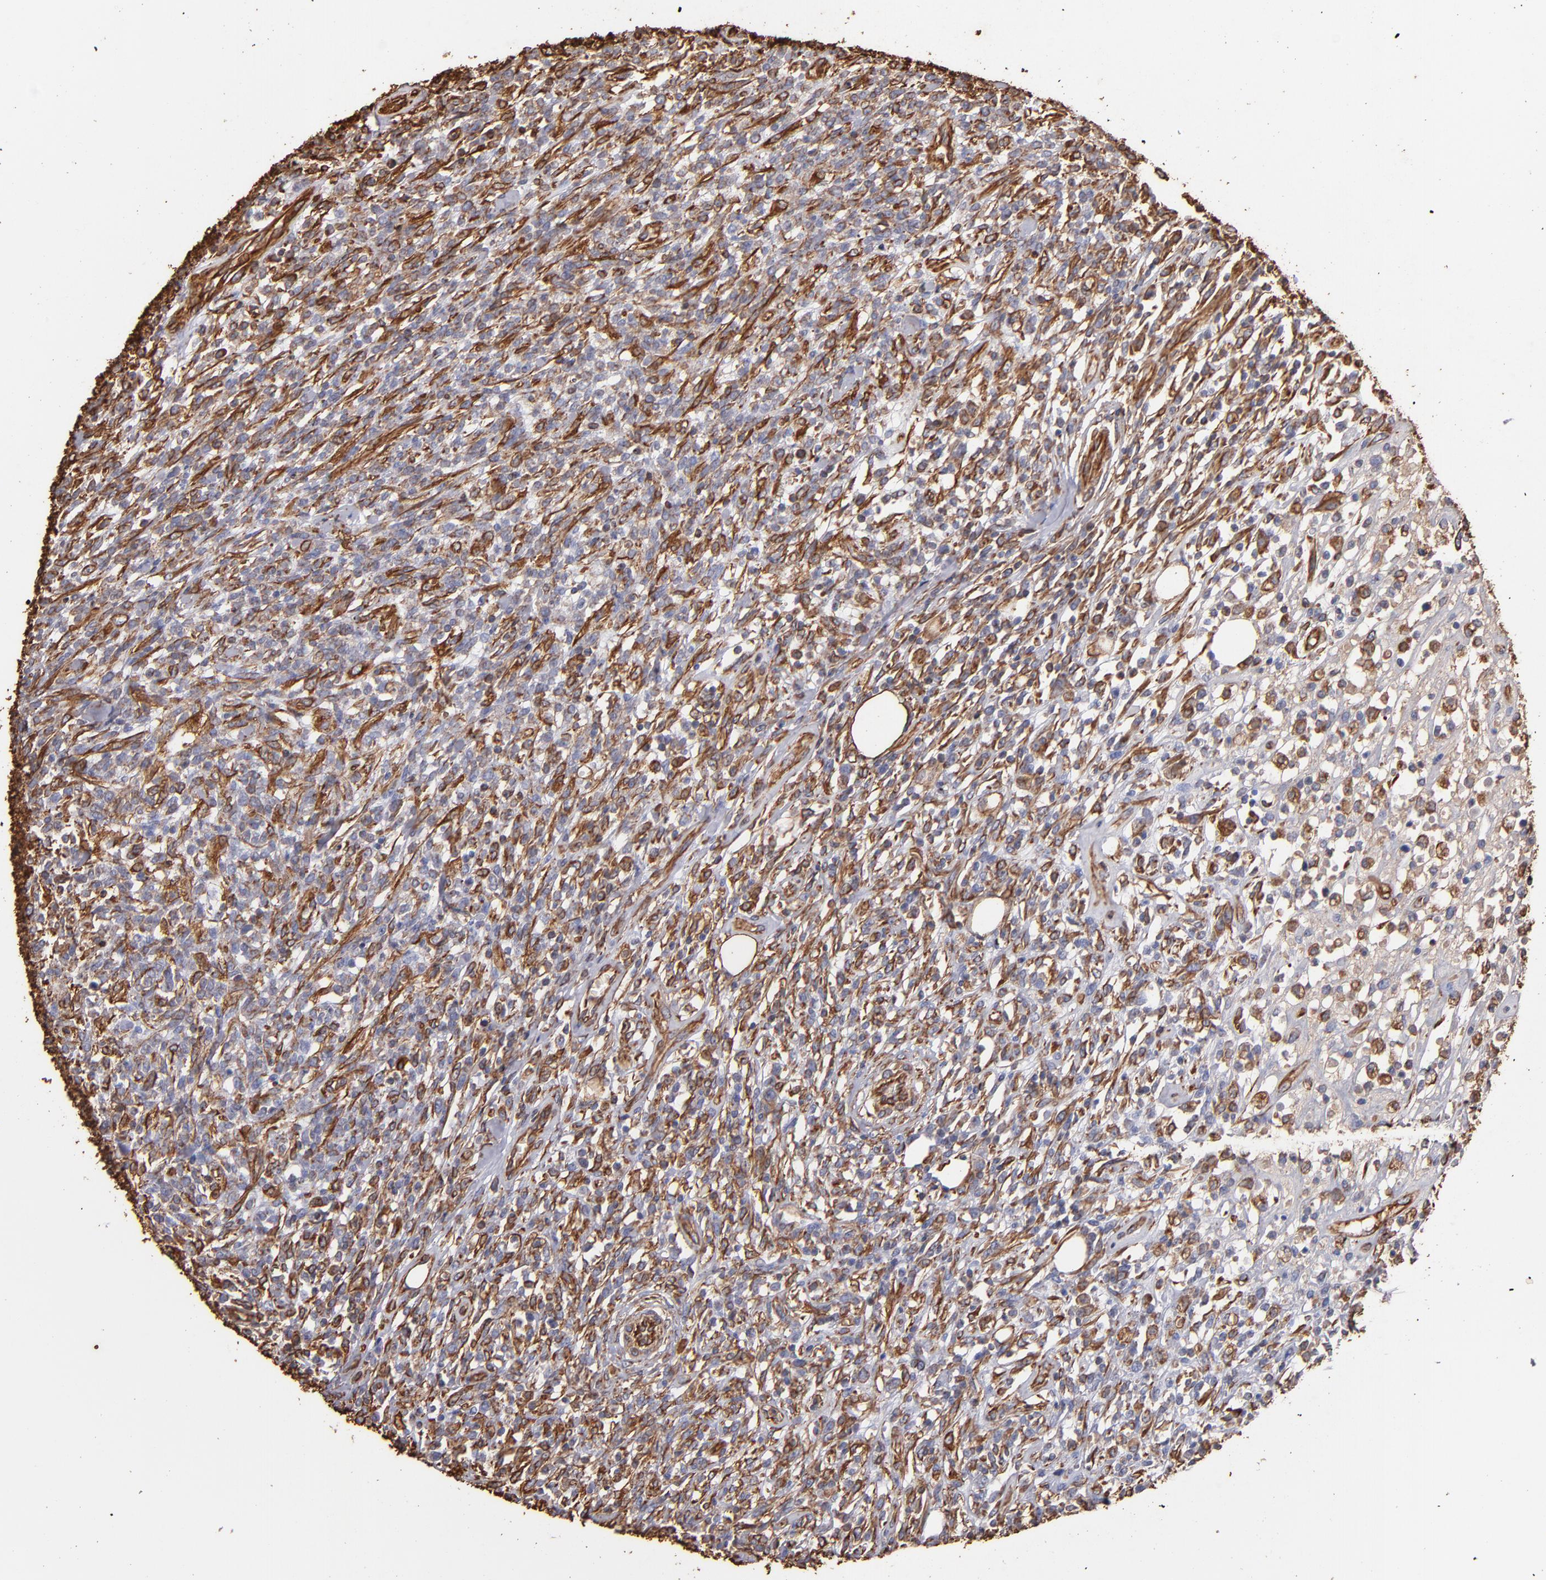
{"staining": {"intensity": "strong", "quantity": ">75%", "location": "cytoplasmic/membranous"}, "tissue": "lymphoma", "cell_type": "Tumor cells", "image_type": "cancer", "snomed": [{"axis": "morphology", "description": "Malignant lymphoma, non-Hodgkin's type, High grade"}, {"axis": "topography", "description": "Lymph node"}], "caption": "Immunohistochemical staining of malignant lymphoma, non-Hodgkin's type (high-grade) shows high levels of strong cytoplasmic/membranous staining in about >75% of tumor cells. (IHC, brightfield microscopy, high magnification).", "gene": "VIM", "patient": {"sex": "female", "age": 73}}